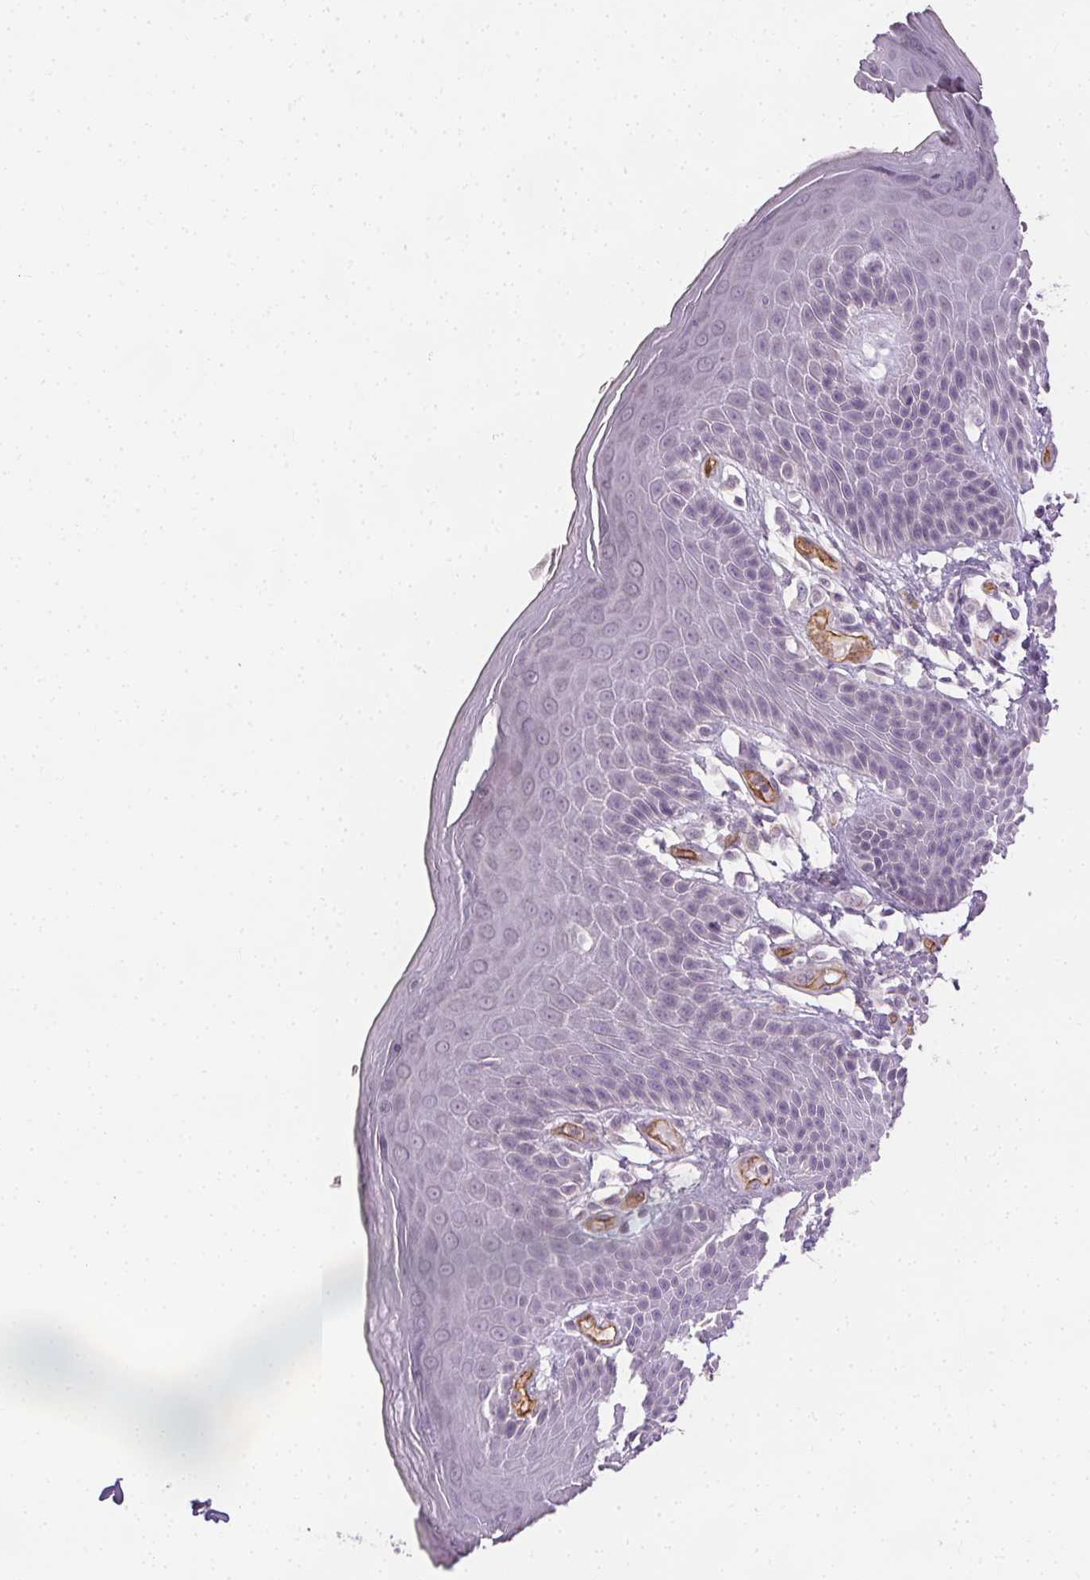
{"staining": {"intensity": "negative", "quantity": "none", "location": "none"}, "tissue": "skin", "cell_type": "Epidermal cells", "image_type": "normal", "snomed": [{"axis": "morphology", "description": "Normal tissue, NOS"}, {"axis": "topography", "description": "Anal"}, {"axis": "topography", "description": "Peripheral nerve tissue"}], "caption": "This is a histopathology image of immunohistochemistry (IHC) staining of benign skin, which shows no staining in epidermal cells.", "gene": "PODXL", "patient": {"sex": "male", "age": 51}}